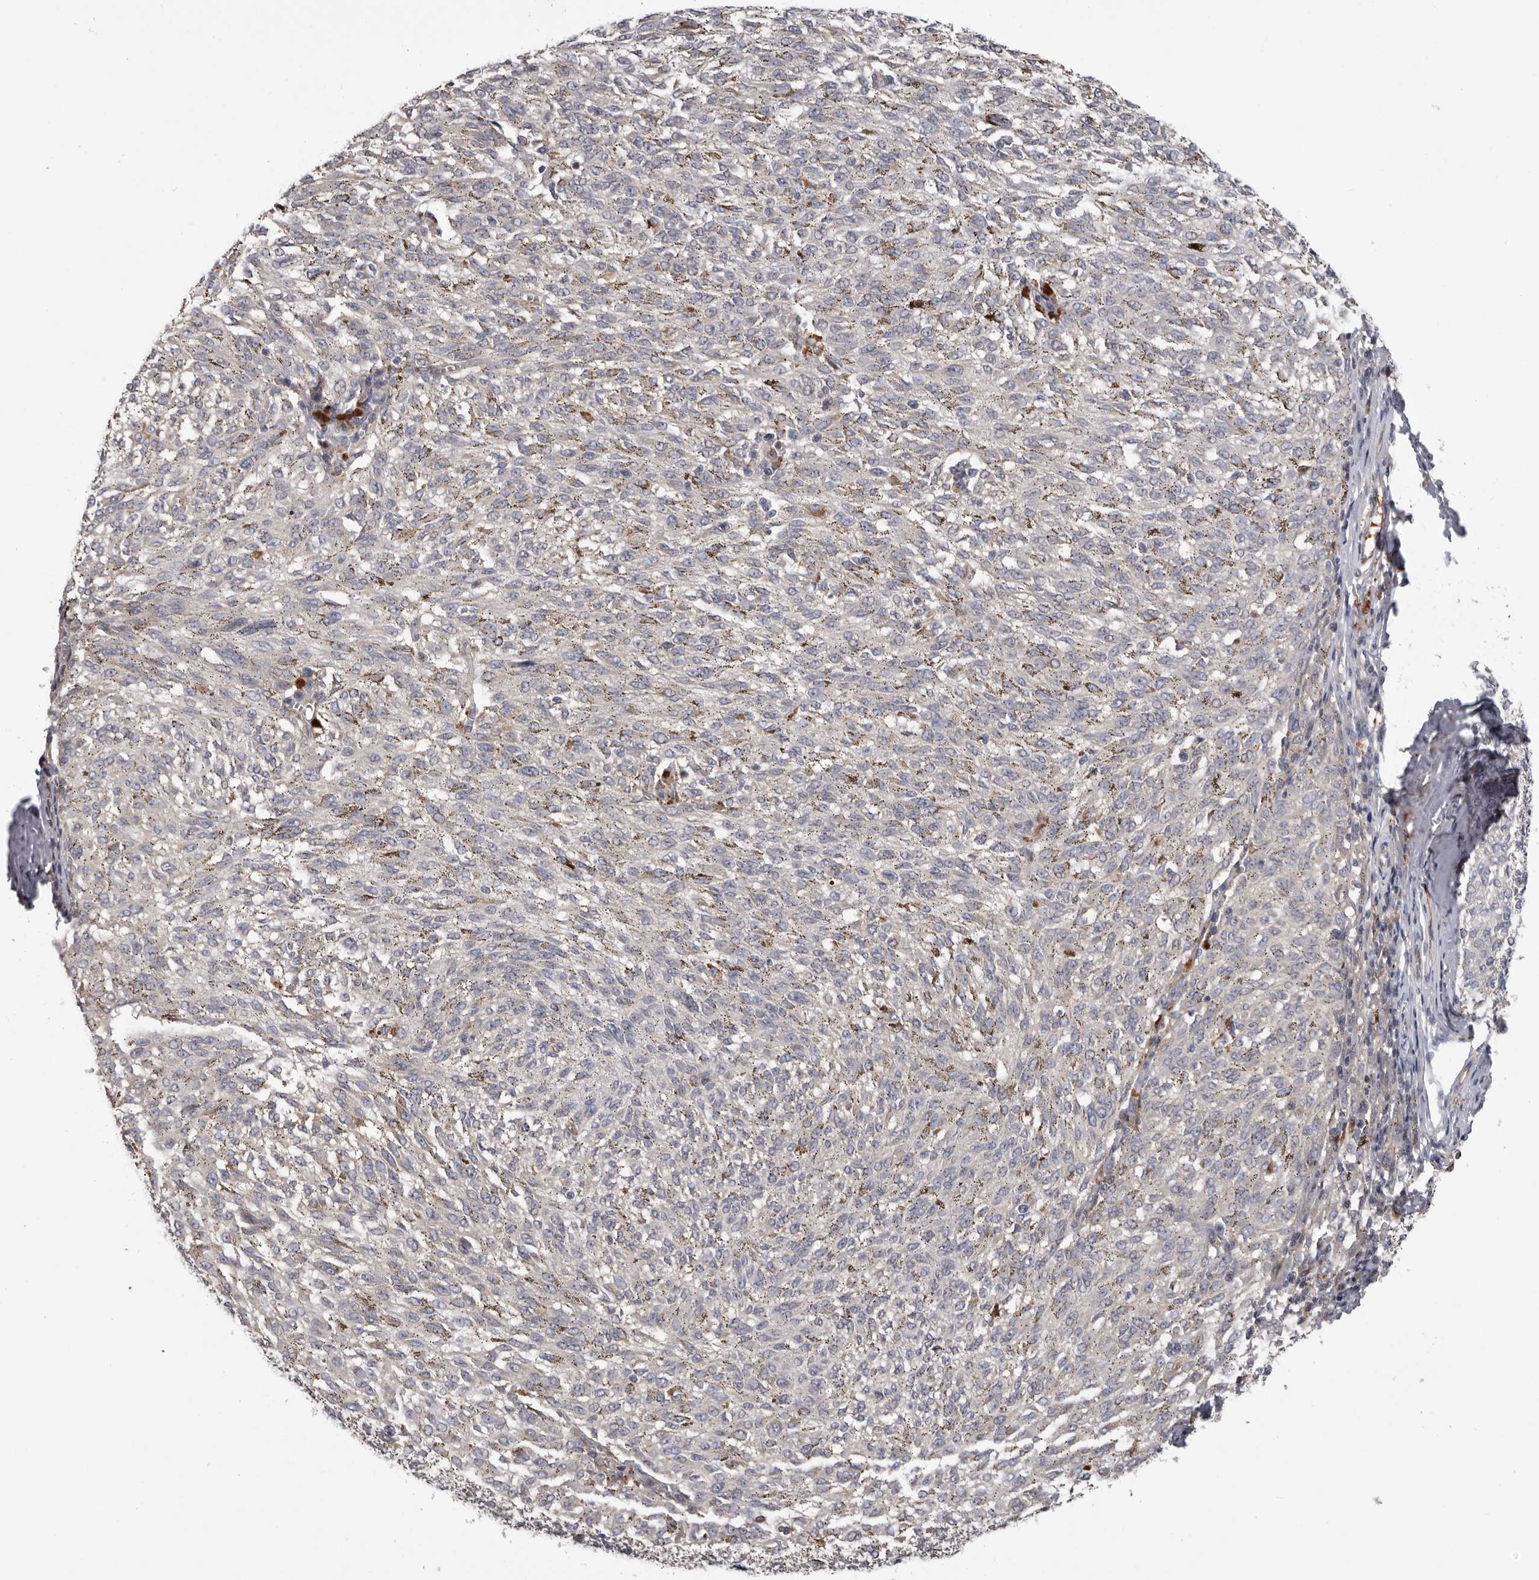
{"staining": {"intensity": "weak", "quantity": "<25%", "location": "cytoplasmic/membranous"}, "tissue": "melanoma", "cell_type": "Tumor cells", "image_type": "cancer", "snomed": [{"axis": "morphology", "description": "Malignant melanoma, NOS"}, {"axis": "topography", "description": "Skin"}], "caption": "This photomicrograph is of malignant melanoma stained with IHC to label a protein in brown with the nuclei are counter-stained blue. There is no positivity in tumor cells.", "gene": "FGFR4", "patient": {"sex": "female", "age": 72}}